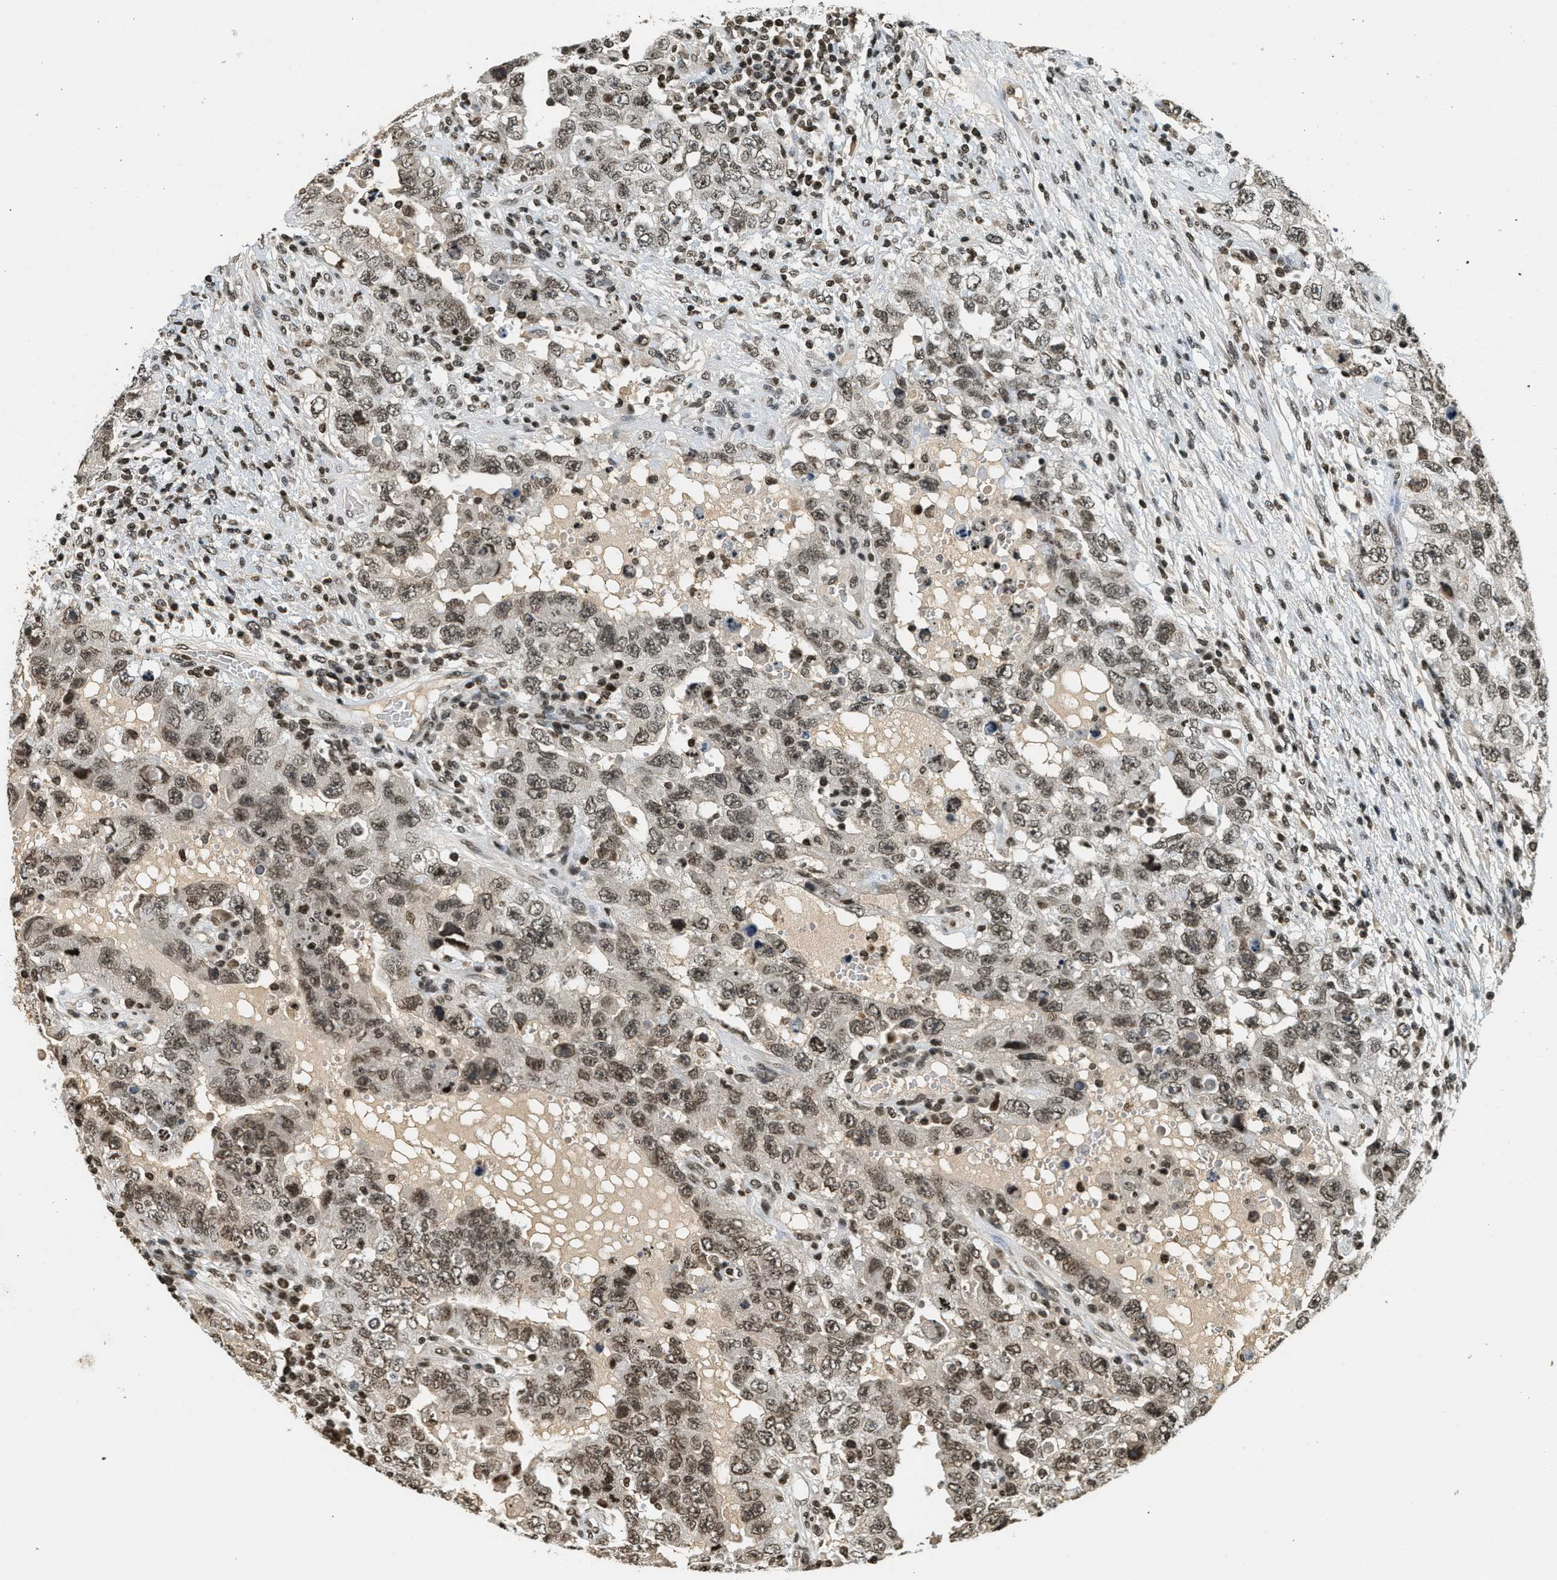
{"staining": {"intensity": "moderate", "quantity": ">75%", "location": "nuclear"}, "tissue": "testis cancer", "cell_type": "Tumor cells", "image_type": "cancer", "snomed": [{"axis": "morphology", "description": "Carcinoma, Embryonal, NOS"}, {"axis": "topography", "description": "Testis"}], "caption": "Human embryonal carcinoma (testis) stained for a protein (brown) reveals moderate nuclear positive positivity in approximately >75% of tumor cells.", "gene": "LDB2", "patient": {"sex": "male", "age": 26}}